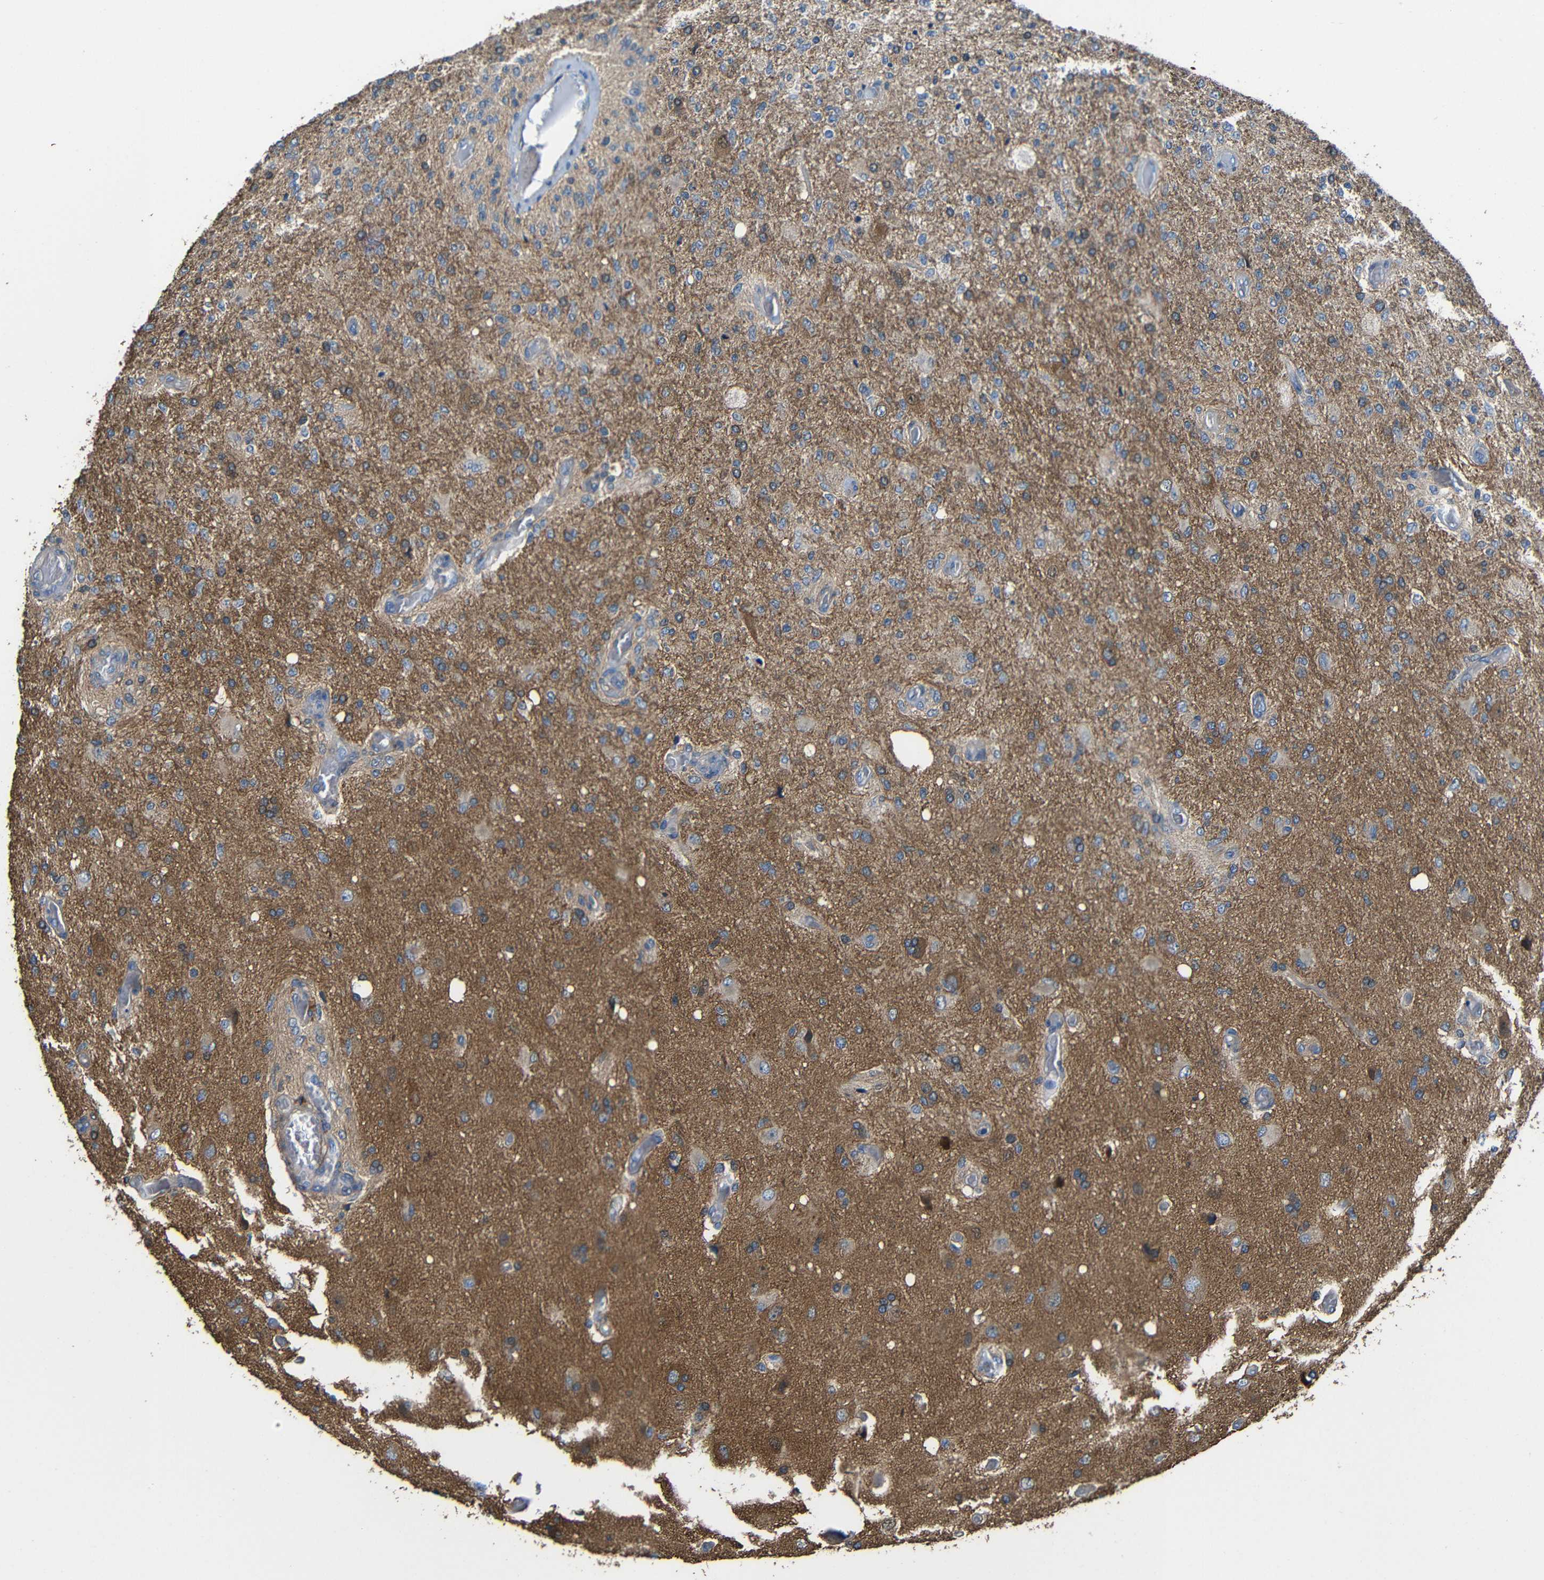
{"staining": {"intensity": "moderate", "quantity": ">75%", "location": "cytoplasmic/membranous"}, "tissue": "glioma", "cell_type": "Tumor cells", "image_type": "cancer", "snomed": [{"axis": "morphology", "description": "Normal tissue, NOS"}, {"axis": "morphology", "description": "Glioma, malignant, High grade"}, {"axis": "topography", "description": "Cerebral cortex"}], "caption": "A high-resolution histopathology image shows immunohistochemistry staining of malignant high-grade glioma, which shows moderate cytoplasmic/membranous positivity in about >75% of tumor cells. (brown staining indicates protein expression, while blue staining denotes nuclei).", "gene": "GDI1", "patient": {"sex": "male", "age": 77}}